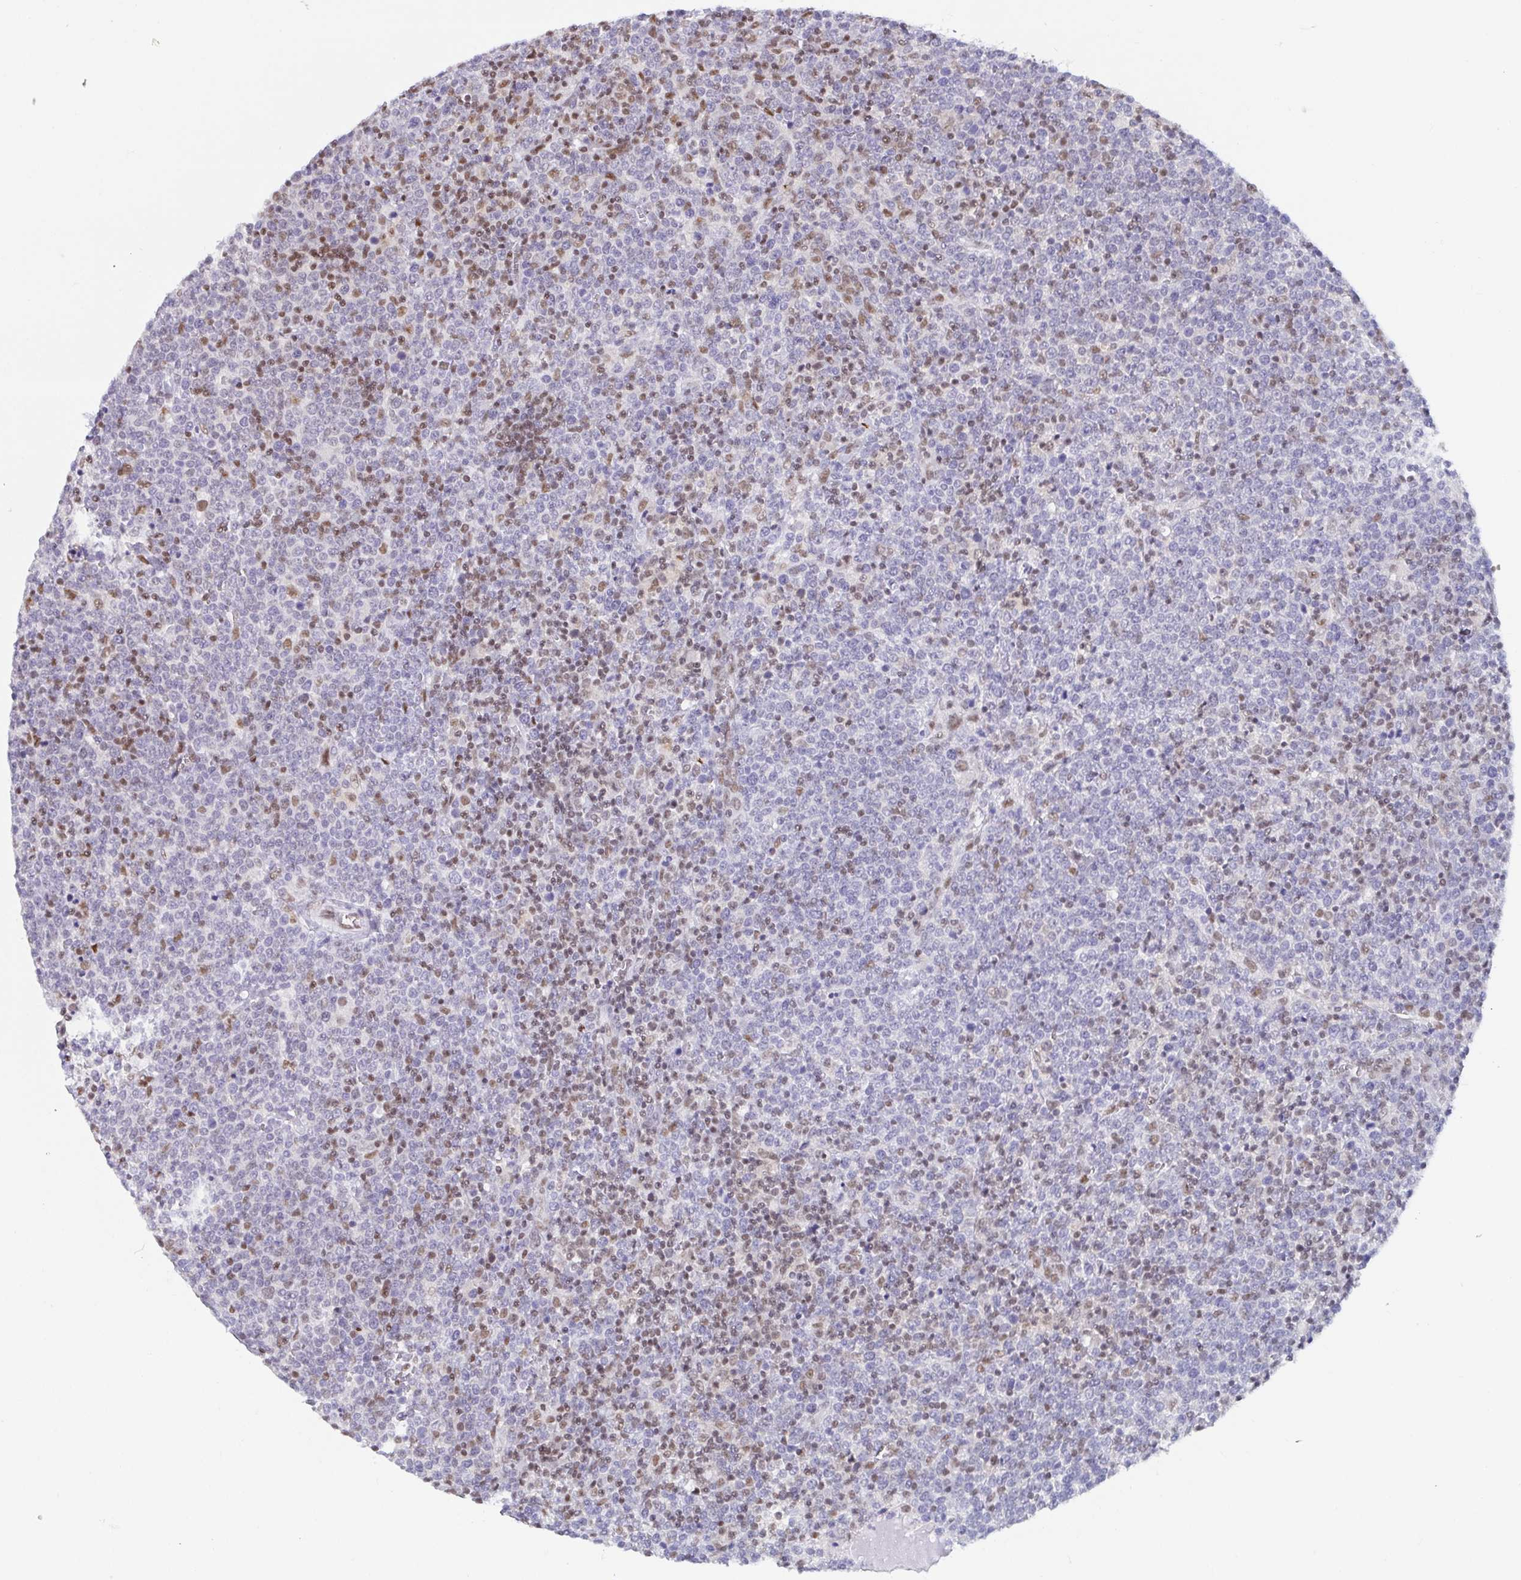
{"staining": {"intensity": "negative", "quantity": "none", "location": "none"}, "tissue": "lymphoma", "cell_type": "Tumor cells", "image_type": "cancer", "snomed": [{"axis": "morphology", "description": "Malignant lymphoma, non-Hodgkin's type, High grade"}, {"axis": "topography", "description": "Lymph node"}], "caption": "This is an IHC image of high-grade malignant lymphoma, non-Hodgkin's type. There is no staining in tumor cells.", "gene": "EWSR1", "patient": {"sex": "male", "age": 61}}